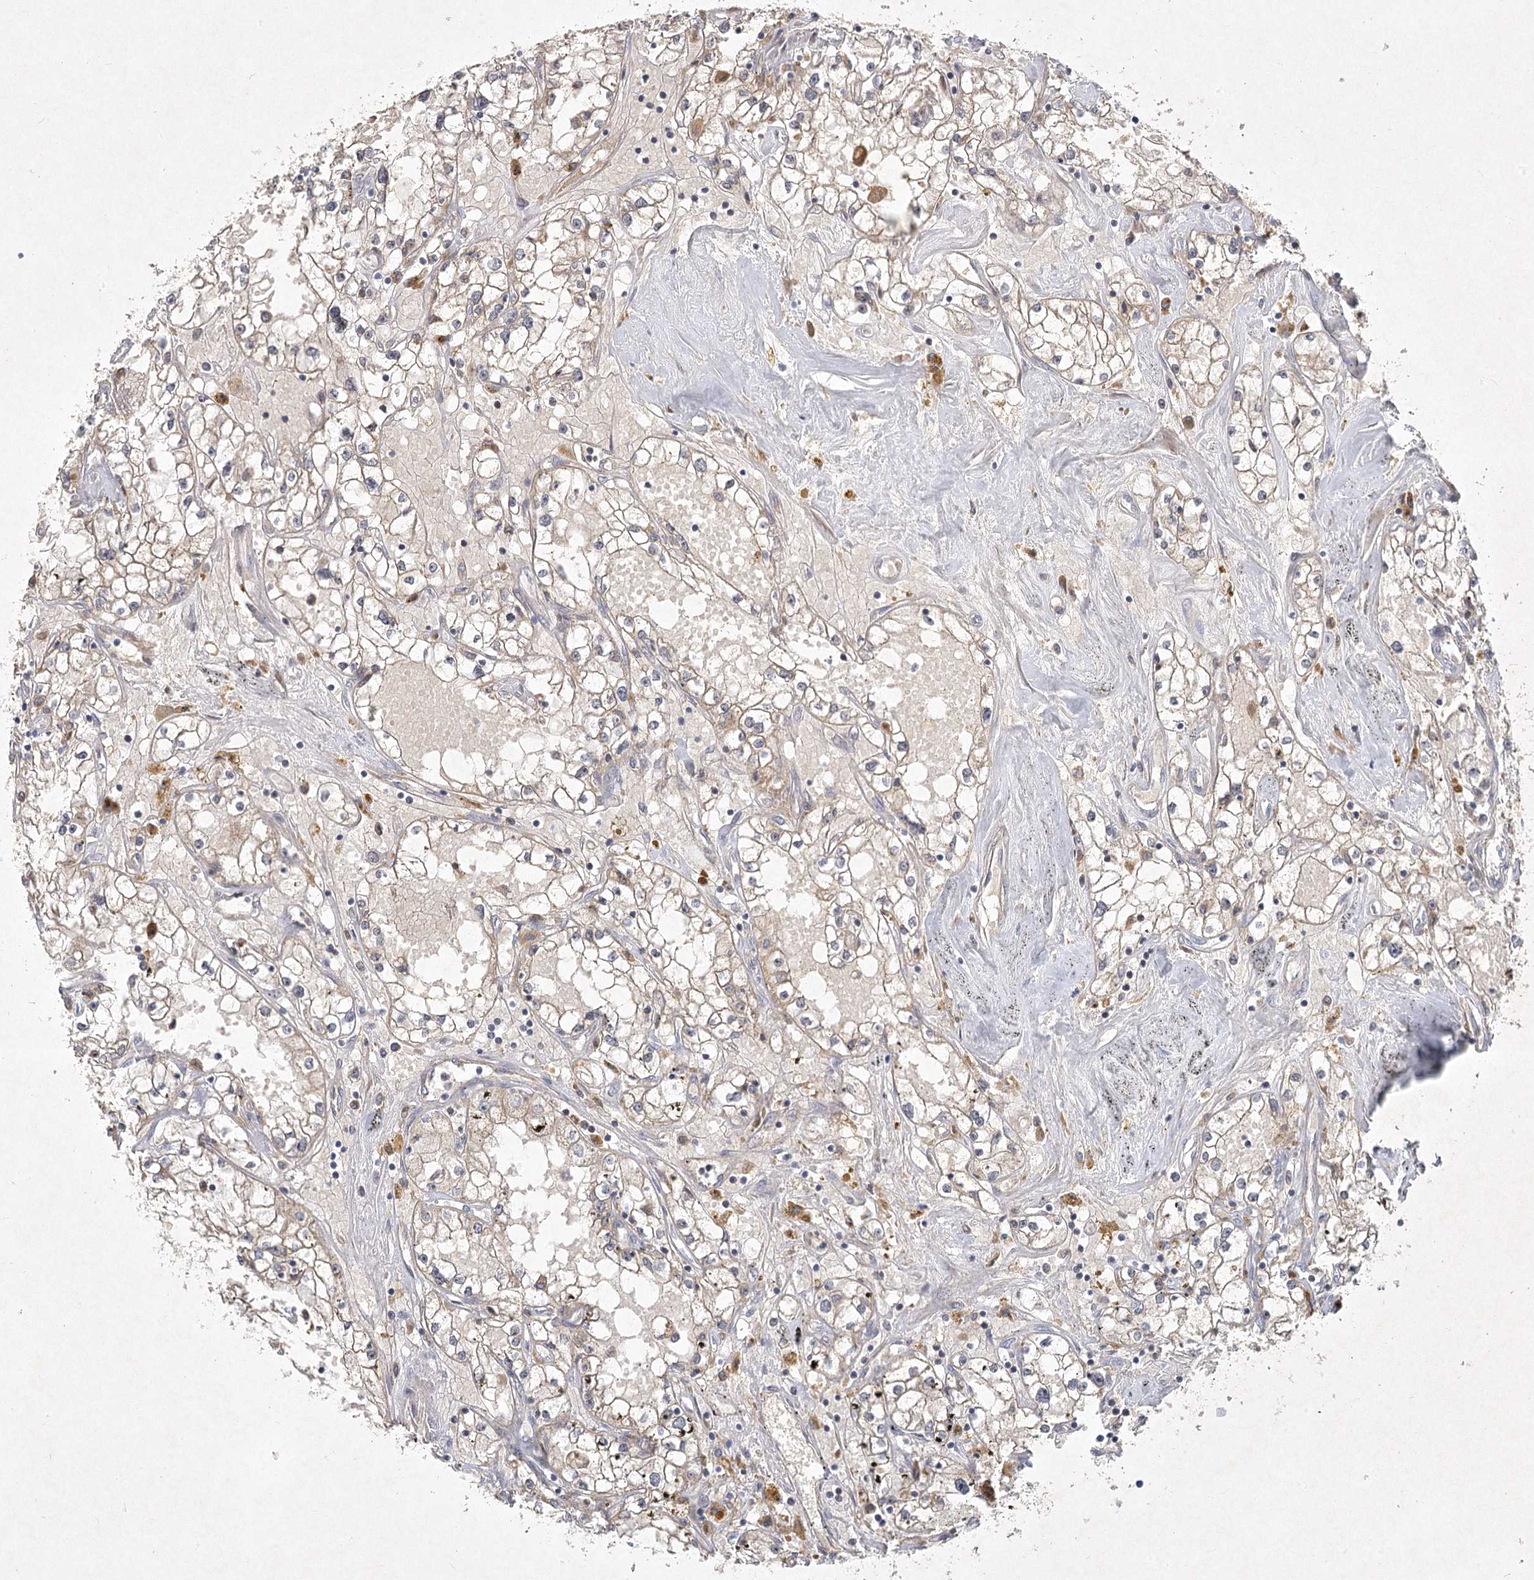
{"staining": {"intensity": "negative", "quantity": "none", "location": "none"}, "tissue": "renal cancer", "cell_type": "Tumor cells", "image_type": "cancer", "snomed": [{"axis": "morphology", "description": "Adenocarcinoma, NOS"}, {"axis": "topography", "description": "Kidney"}], "caption": "Image shows no significant protein positivity in tumor cells of adenocarcinoma (renal).", "gene": "PYROXD2", "patient": {"sex": "male", "age": 56}}